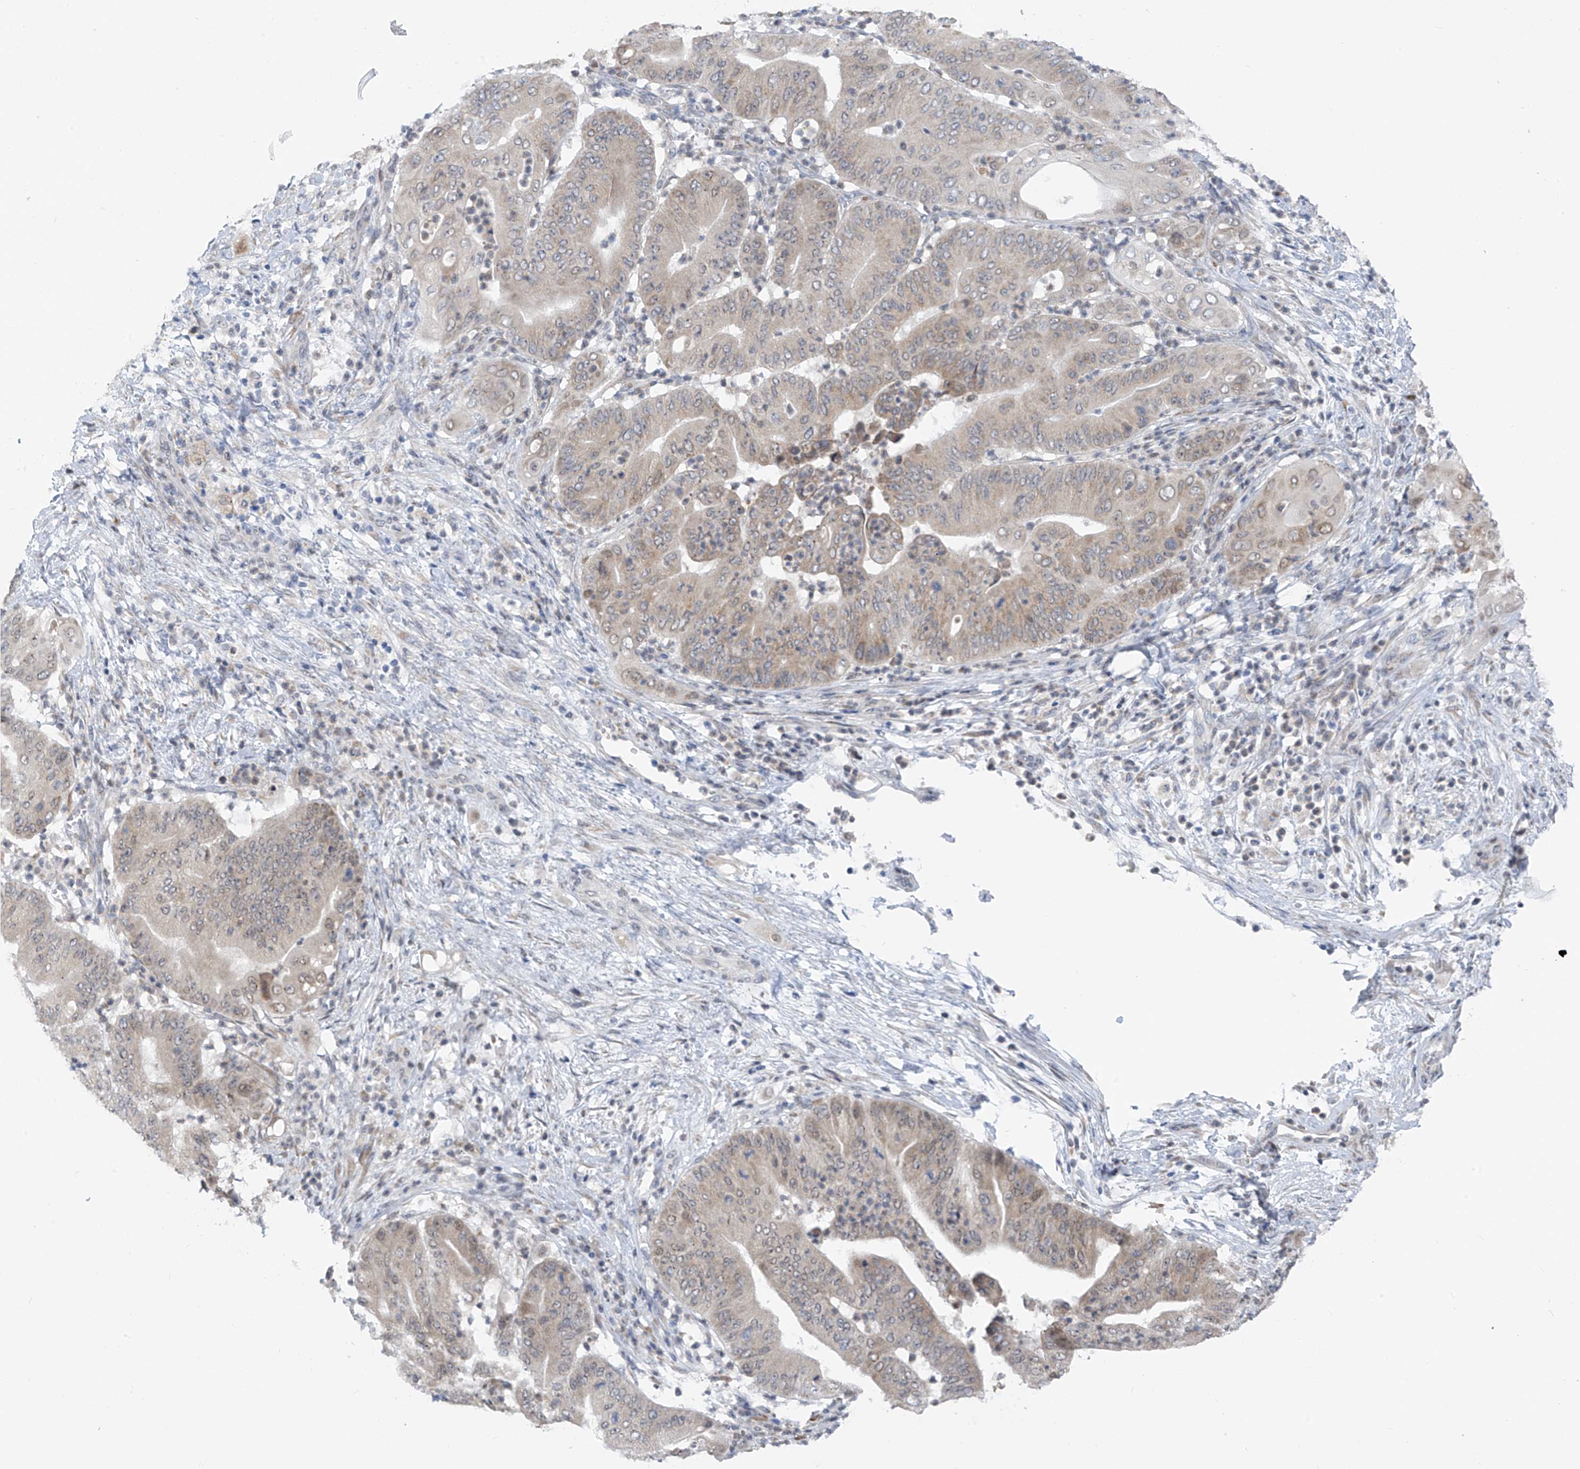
{"staining": {"intensity": "weak", "quantity": "25%-75%", "location": "cytoplasmic/membranous"}, "tissue": "pancreatic cancer", "cell_type": "Tumor cells", "image_type": "cancer", "snomed": [{"axis": "morphology", "description": "Adenocarcinoma, NOS"}, {"axis": "topography", "description": "Pancreas"}], "caption": "Weak cytoplasmic/membranous positivity for a protein is identified in about 25%-75% of tumor cells of adenocarcinoma (pancreatic) using IHC.", "gene": "CYP4V2", "patient": {"sex": "female", "age": 77}}